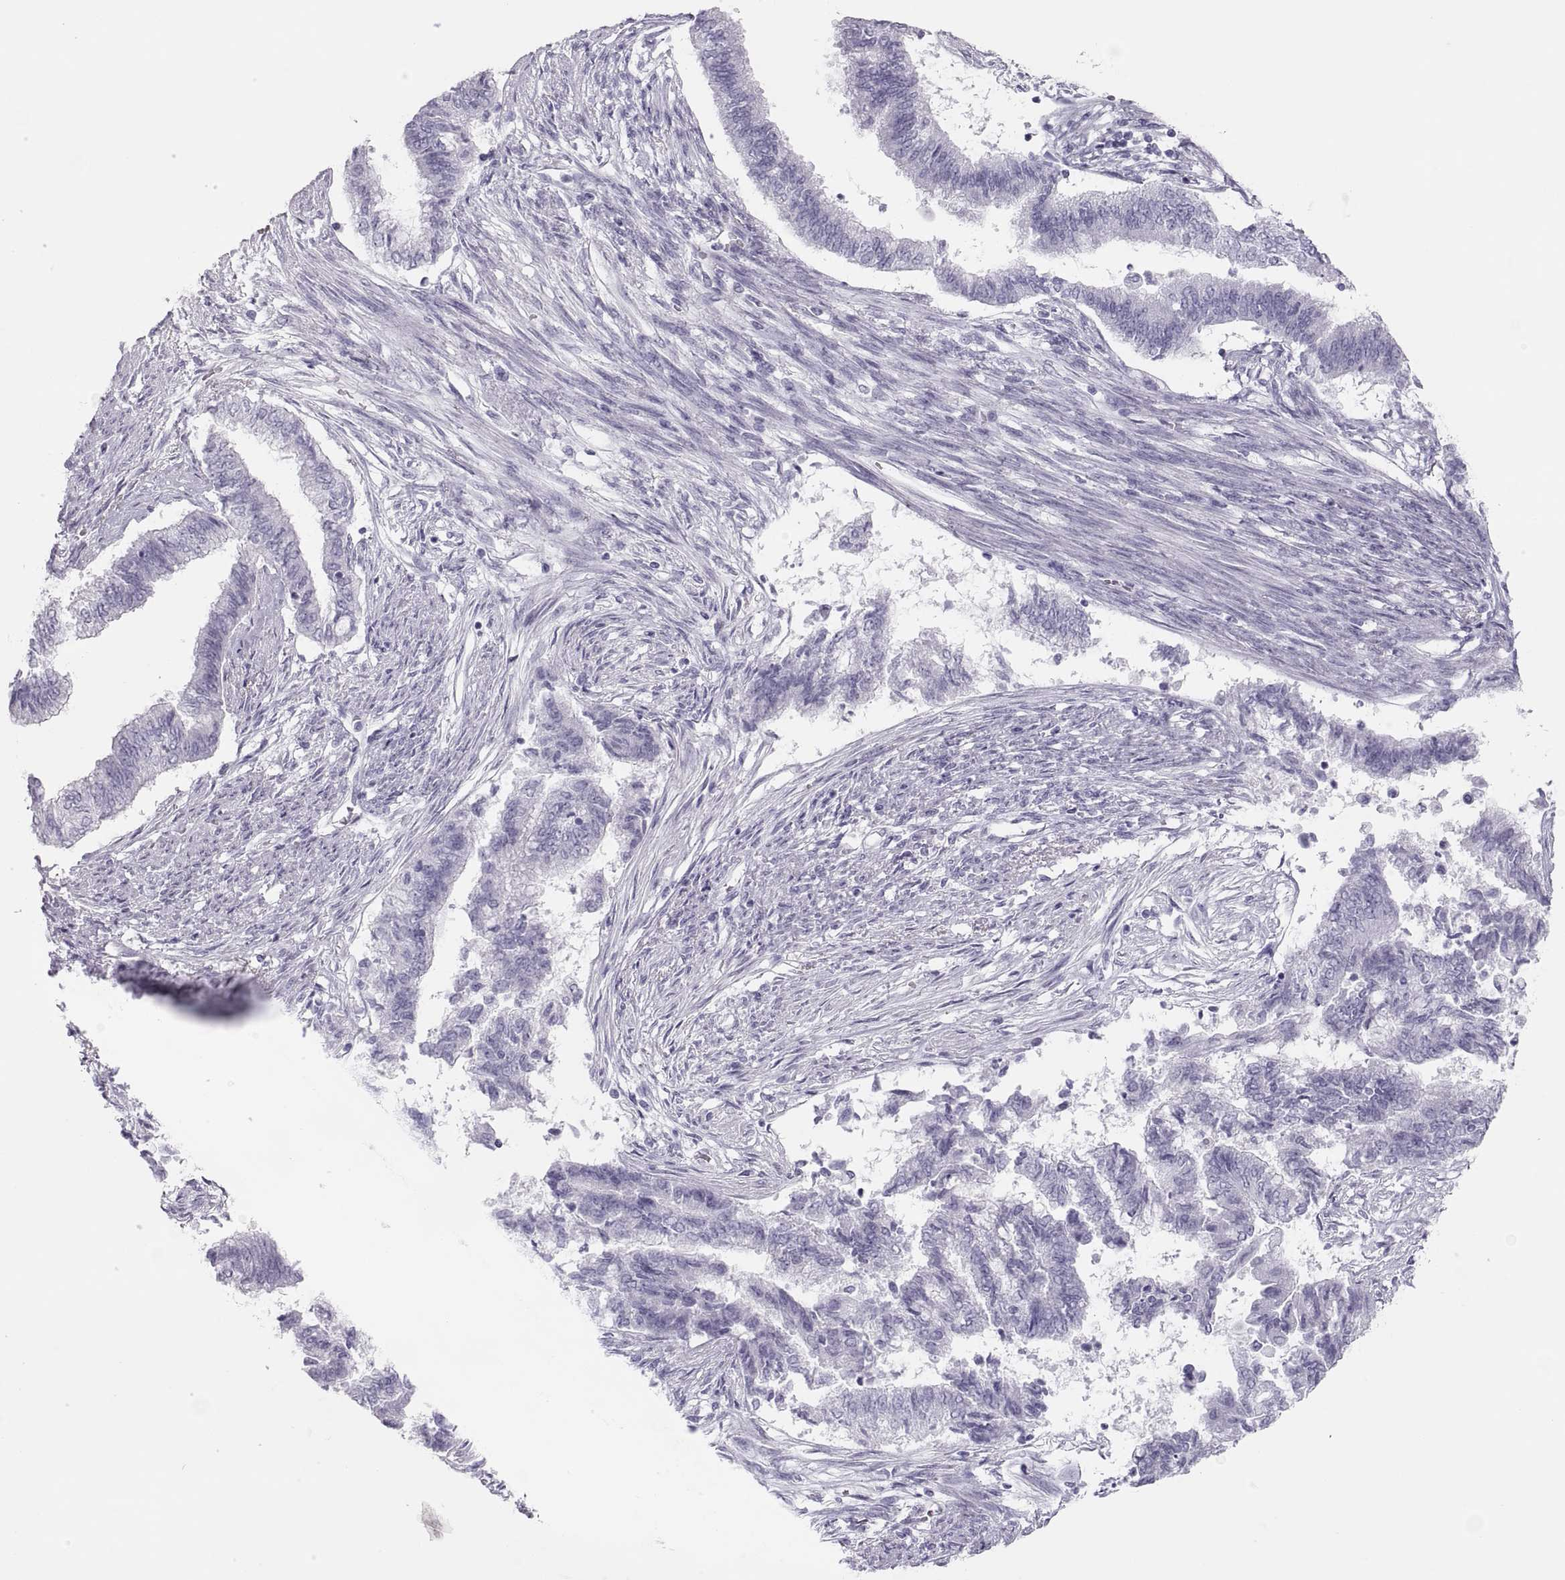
{"staining": {"intensity": "negative", "quantity": "none", "location": "none"}, "tissue": "endometrial cancer", "cell_type": "Tumor cells", "image_type": "cancer", "snomed": [{"axis": "morphology", "description": "Adenocarcinoma, NOS"}, {"axis": "topography", "description": "Endometrium"}], "caption": "Immunohistochemistry micrograph of adenocarcinoma (endometrial) stained for a protein (brown), which reveals no expression in tumor cells.", "gene": "SEMG1", "patient": {"sex": "female", "age": 65}}